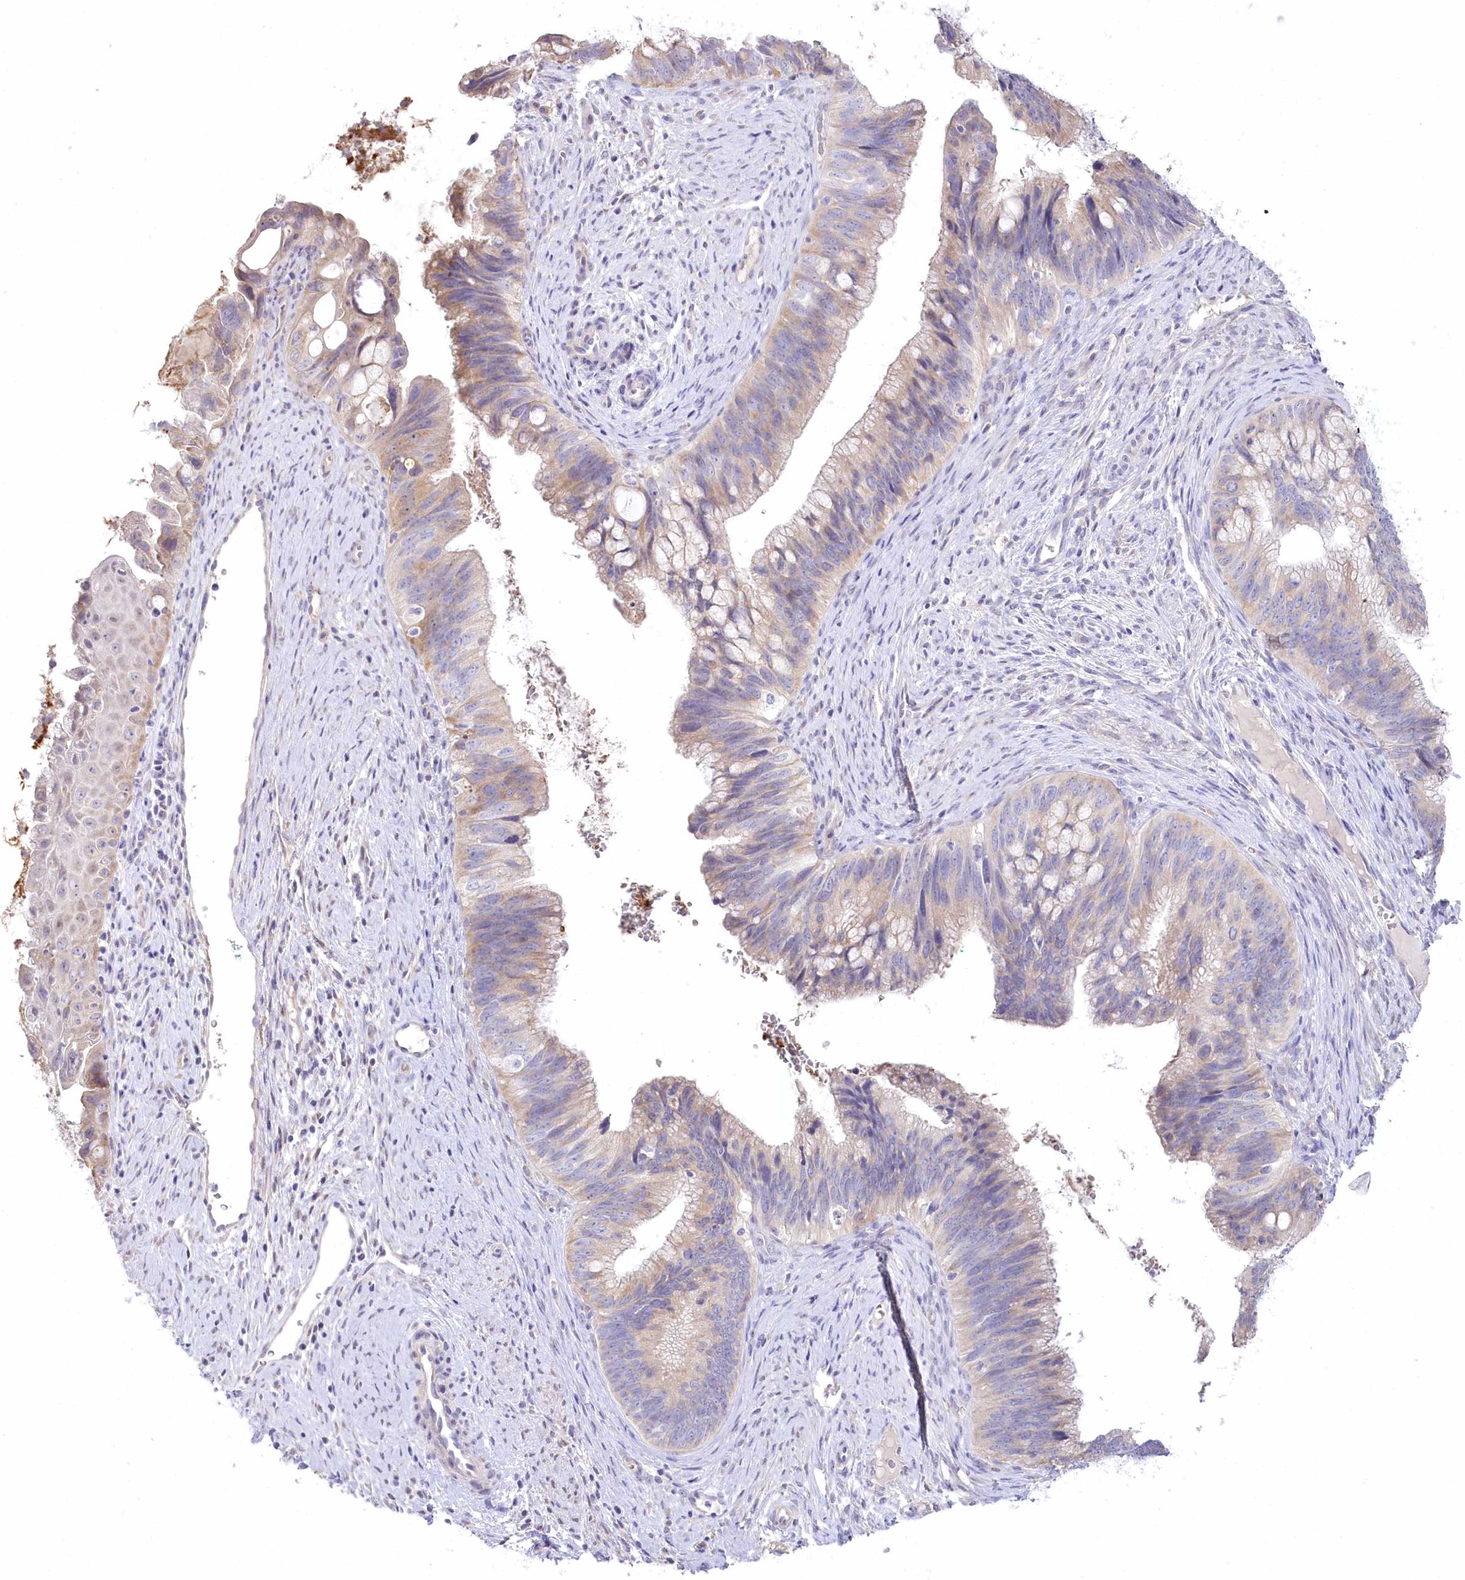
{"staining": {"intensity": "weak", "quantity": ">75%", "location": "cytoplasmic/membranous"}, "tissue": "cervical cancer", "cell_type": "Tumor cells", "image_type": "cancer", "snomed": [{"axis": "morphology", "description": "Adenocarcinoma, NOS"}, {"axis": "topography", "description": "Cervix"}], "caption": "Brown immunohistochemical staining in cervical cancer demonstrates weak cytoplasmic/membranous positivity in approximately >75% of tumor cells.", "gene": "MYOZ1", "patient": {"sex": "female", "age": 42}}